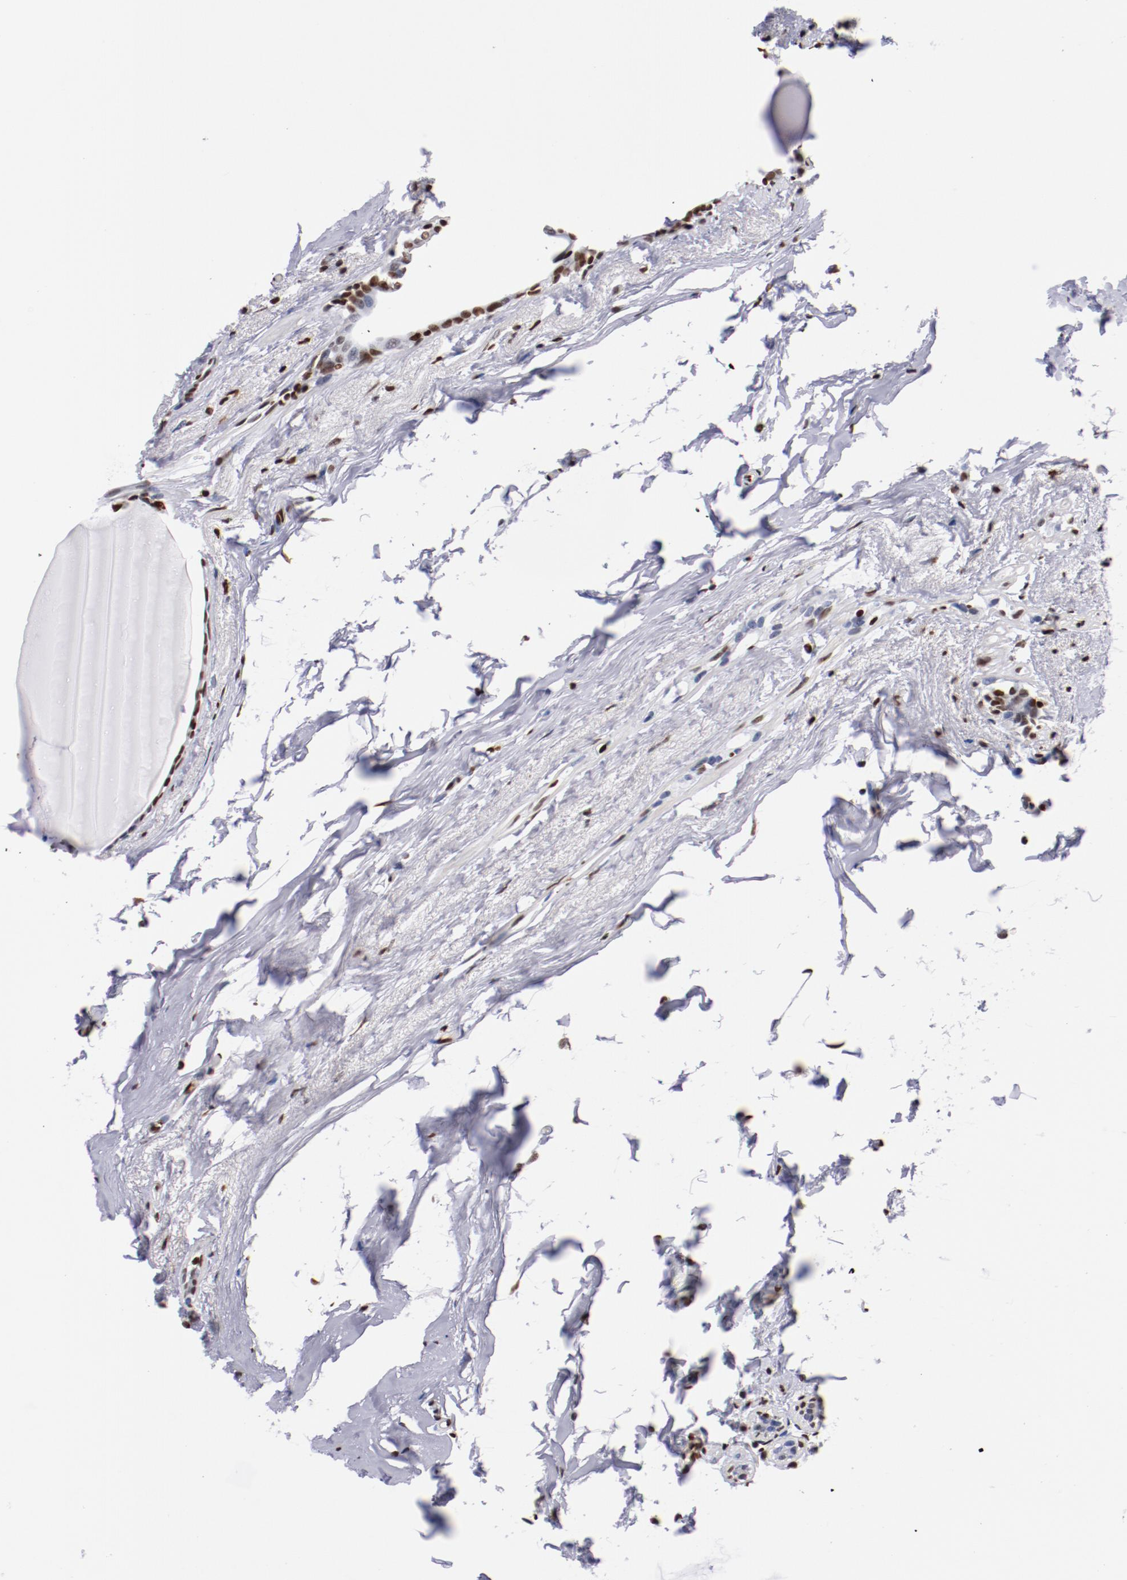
{"staining": {"intensity": "negative", "quantity": "none", "location": "none"}, "tissue": "breast cancer", "cell_type": "Tumor cells", "image_type": "cancer", "snomed": [{"axis": "morphology", "description": "Lobular carcinoma"}, {"axis": "topography", "description": "Breast"}], "caption": "This is an immunohistochemistry (IHC) photomicrograph of breast cancer. There is no staining in tumor cells.", "gene": "IFI16", "patient": {"sex": "female", "age": 55}}